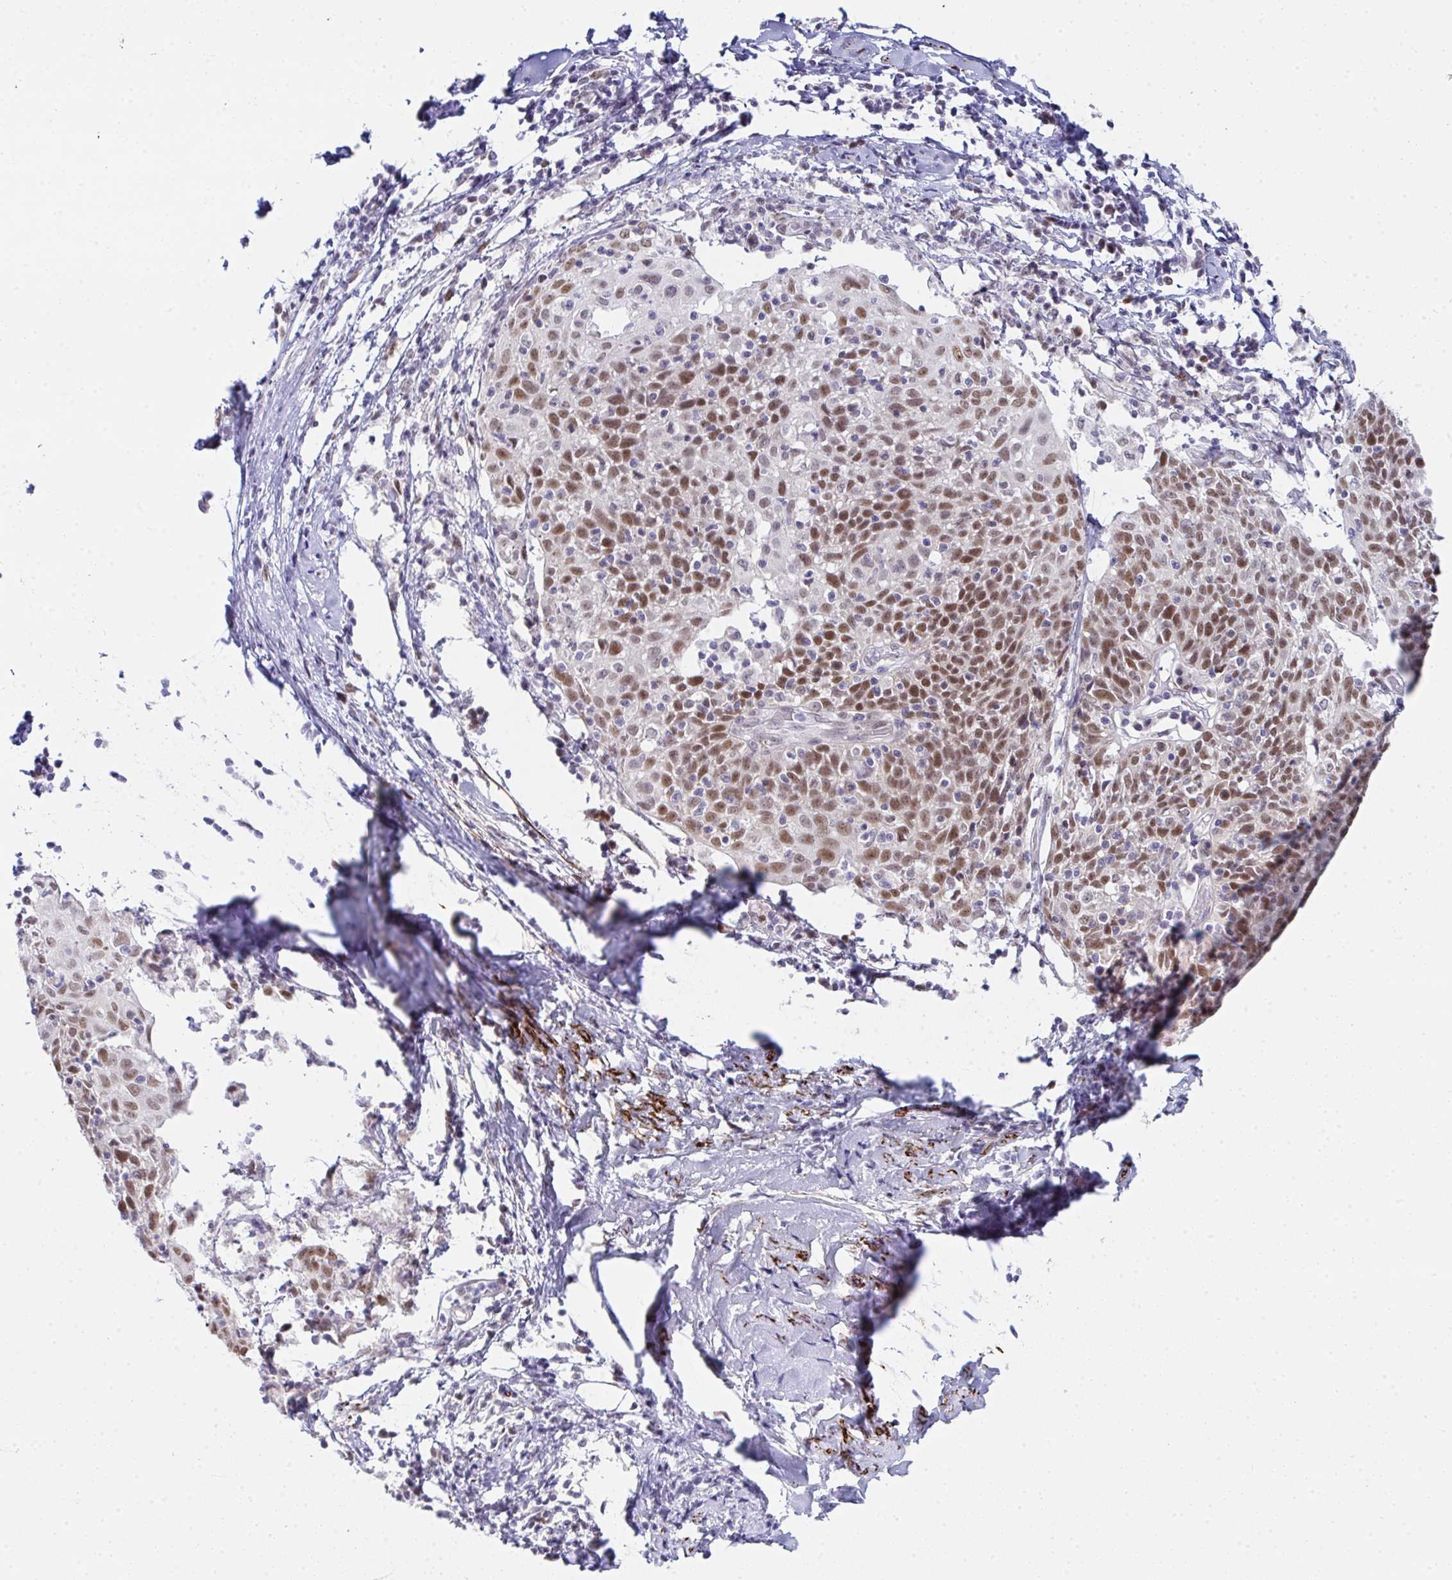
{"staining": {"intensity": "moderate", "quantity": ">75%", "location": "nuclear"}, "tissue": "cervical cancer", "cell_type": "Tumor cells", "image_type": "cancer", "snomed": [{"axis": "morphology", "description": "Squamous cell carcinoma, NOS"}, {"axis": "topography", "description": "Cervix"}], "caption": "A histopathology image of cervical squamous cell carcinoma stained for a protein reveals moderate nuclear brown staining in tumor cells. (DAB = brown stain, brightfield microscopy at high magnification).", "gene": "GINS2", "patient": {"sex": "female", "age": 52}}